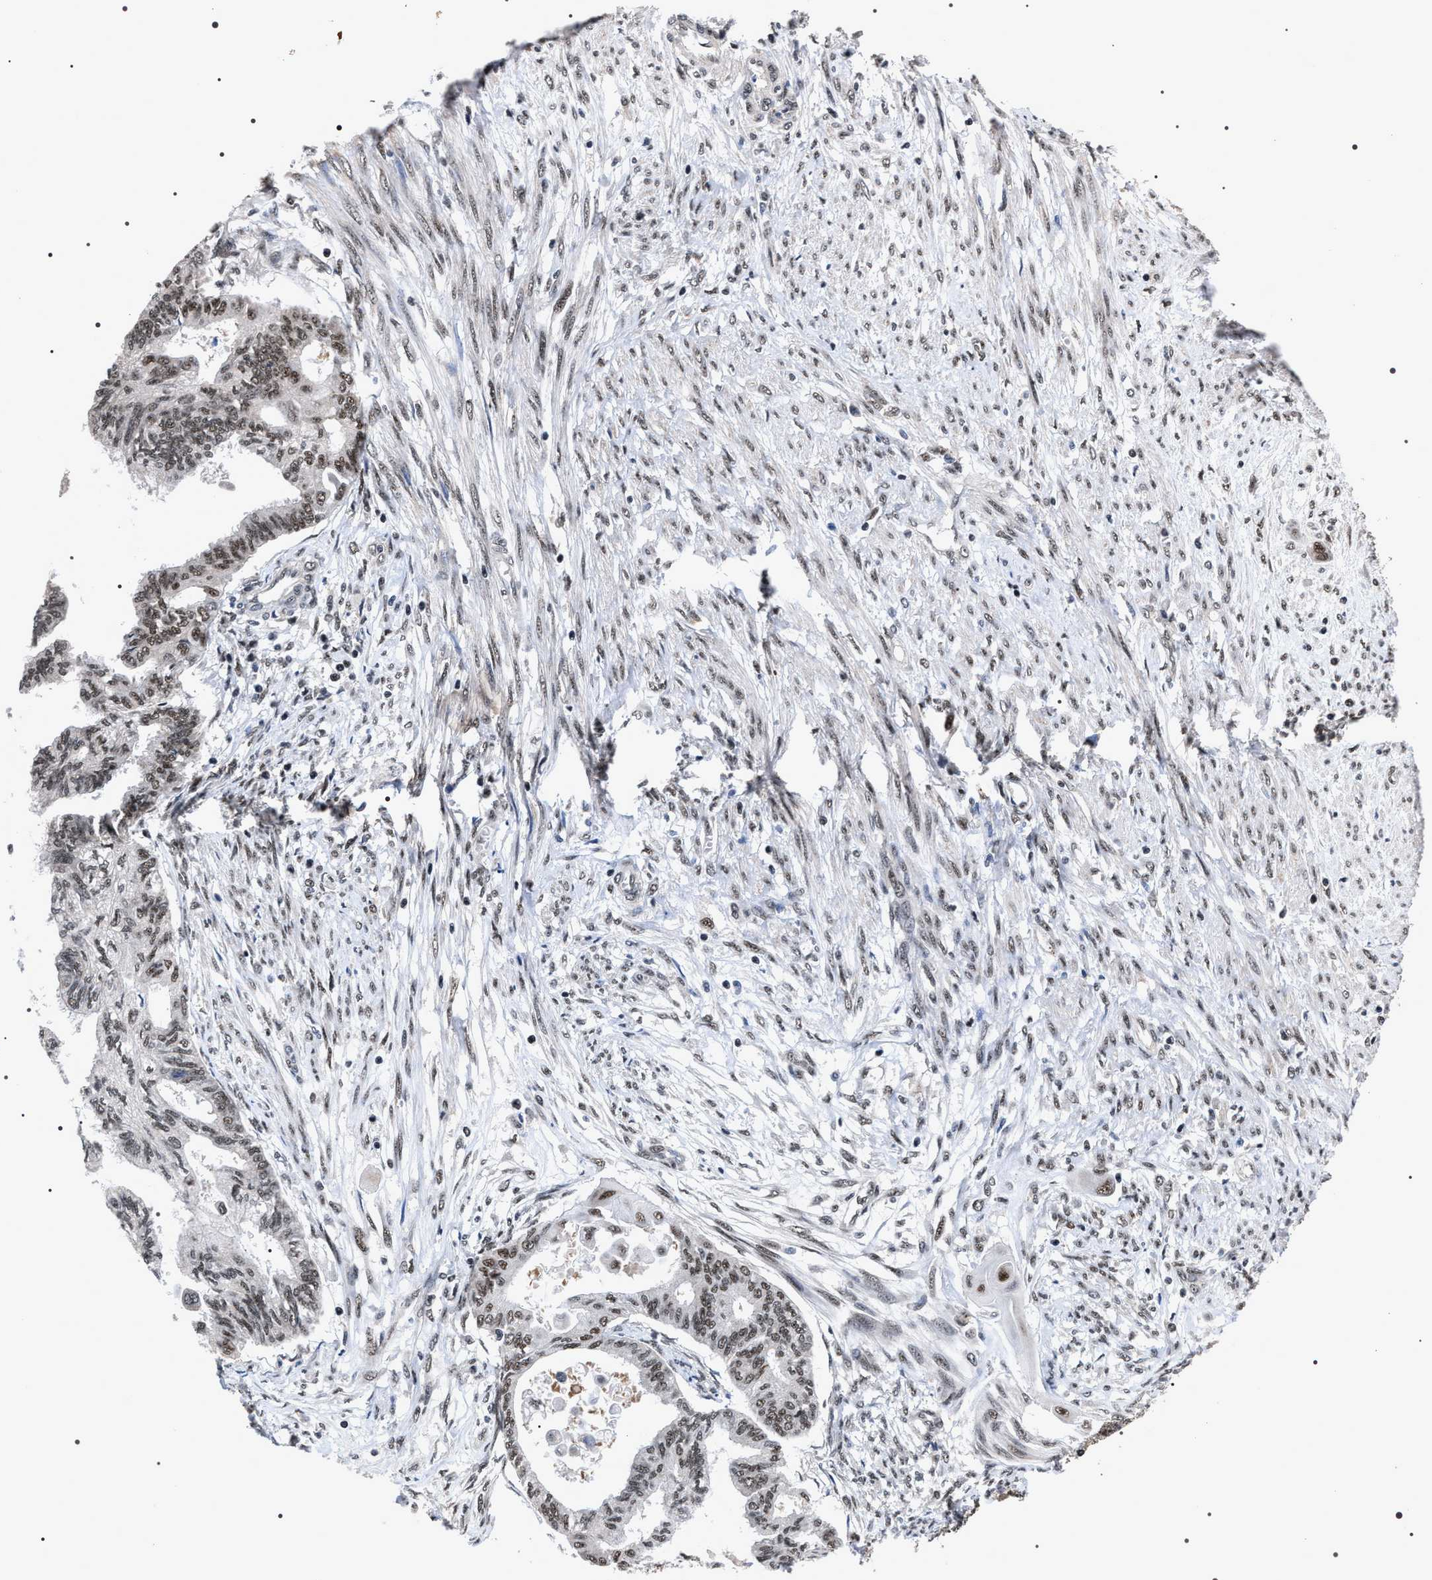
{"staining": {"intensity": "moderate", "quantity": "25%-75%", "location": "nuclear"}, "tissue": "cervical cancer", "cell_type": "Tumor cells", "image_type": "cancer", "snomed": [{"axis": "morphology", "description": "Normal tissue, NOS"}, {"axis": "morphology", "description": "Adenocarcinoma, NOS"}, {"axis": "topography", "description": "Cervix"}, {"axis": "topography", "description": "Endometrium"}], "caption": "Immunohistochemical staining of human cervical cancer reveals medium levels of moderate nuclear expression in about 25%-75% of tumor cells.", "gene": "RRP1B", "patient": {"sex": "female", "age": 86}}